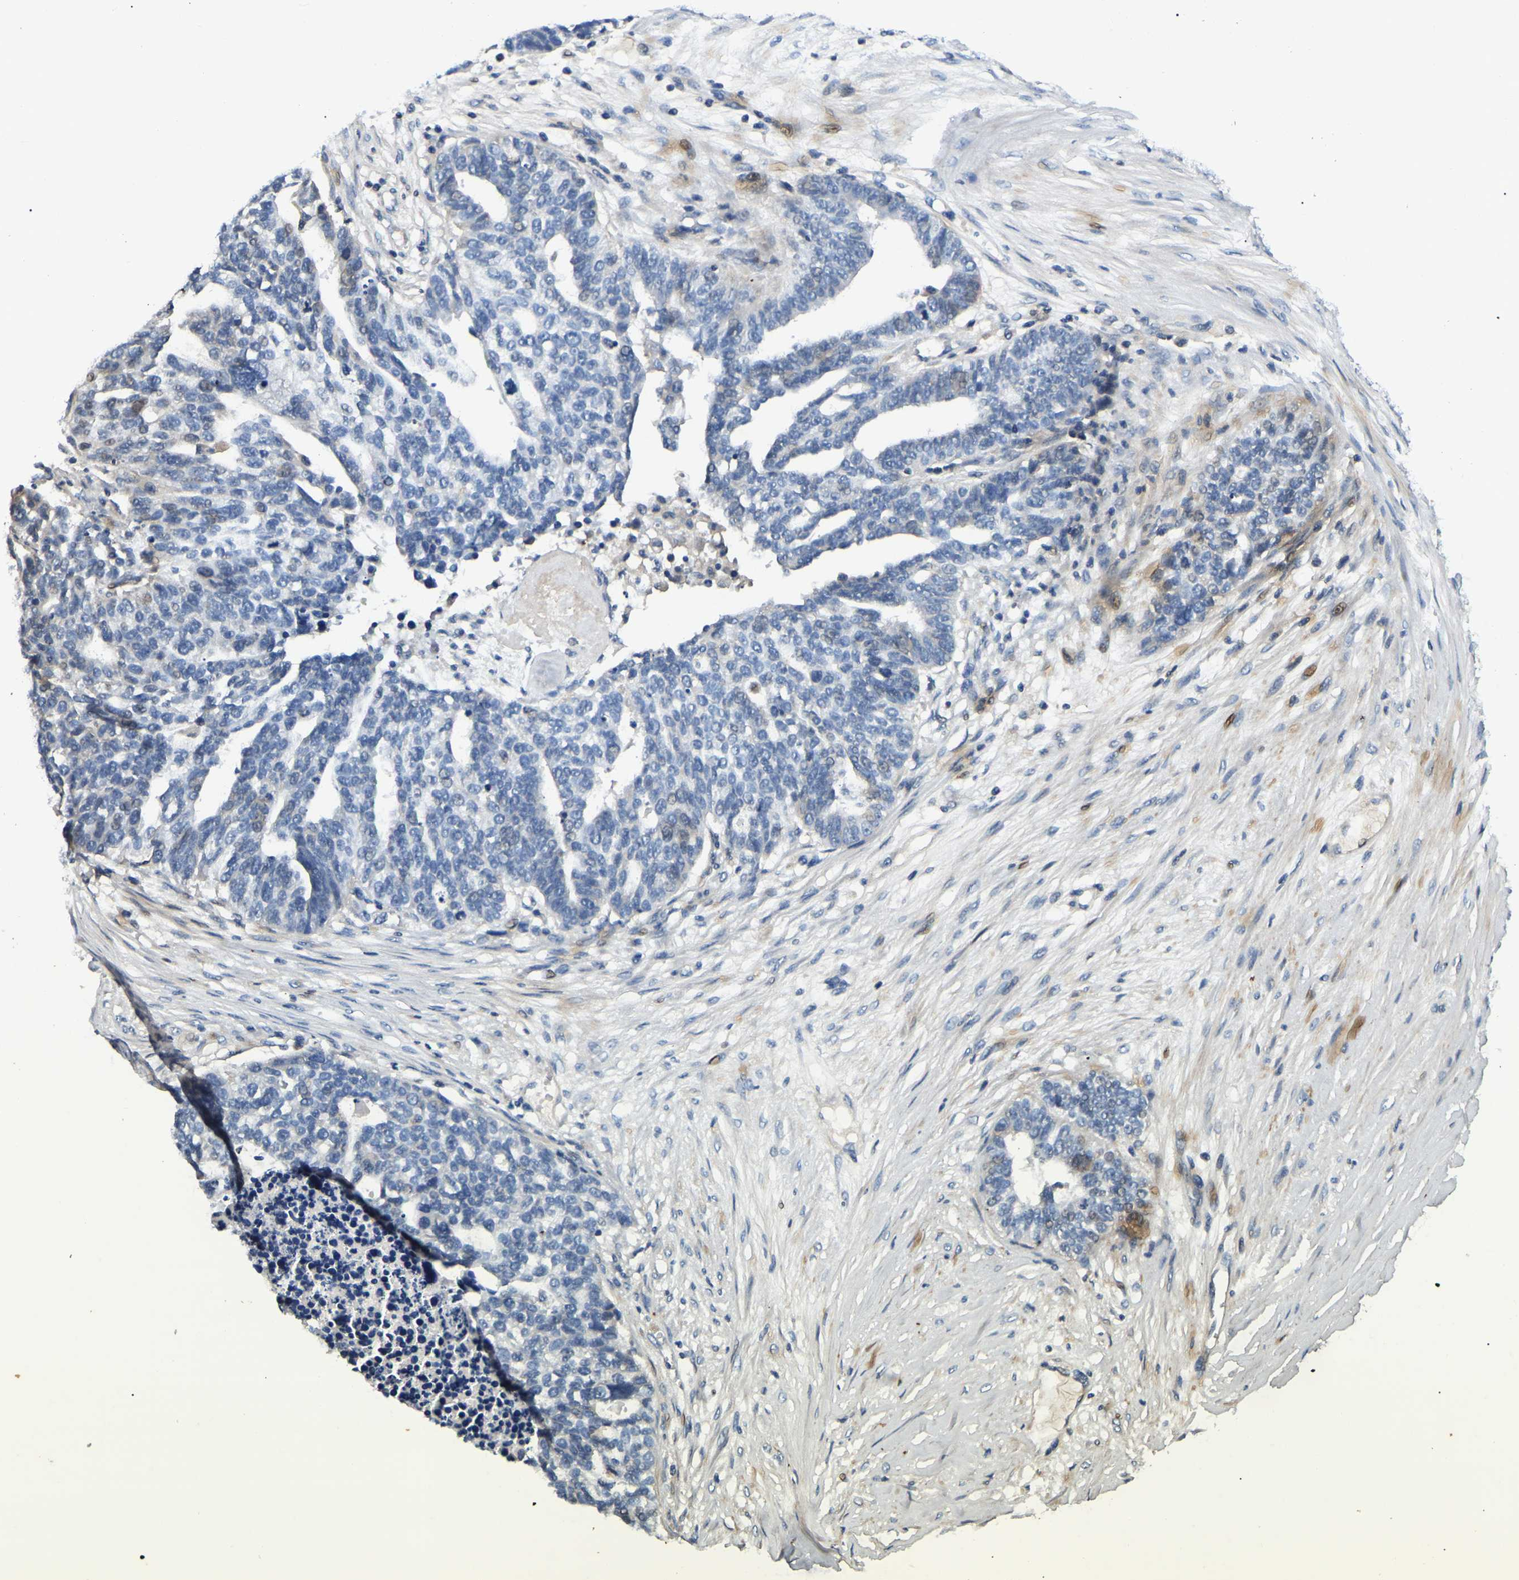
{"staining": {"intensity": "negative", "quantity": "none", "location": "none"}, "tissue": "ovarian cancer", "cell_type": "Tumor cells", "image_type": "cancer", "snomed": [{"axis": "morphology", "description": "Cystadenocarcinoma, serous, NOS"}, {"axis": "topography", "description": "Ovary"}], "caption": "Immunohistochemistry (IHC) image of neoplastic tissue: serous cystadenocarcinoma (ovarian) stained with DAB displays no significant protein staining in tumor cells. (Brightfield microscopy of DAB (3,3'-diaminobenzidine) immunohistochemistry at high magnification).", "gene": "SMPD2", "patient": {"sex": "female", "age": 59}}